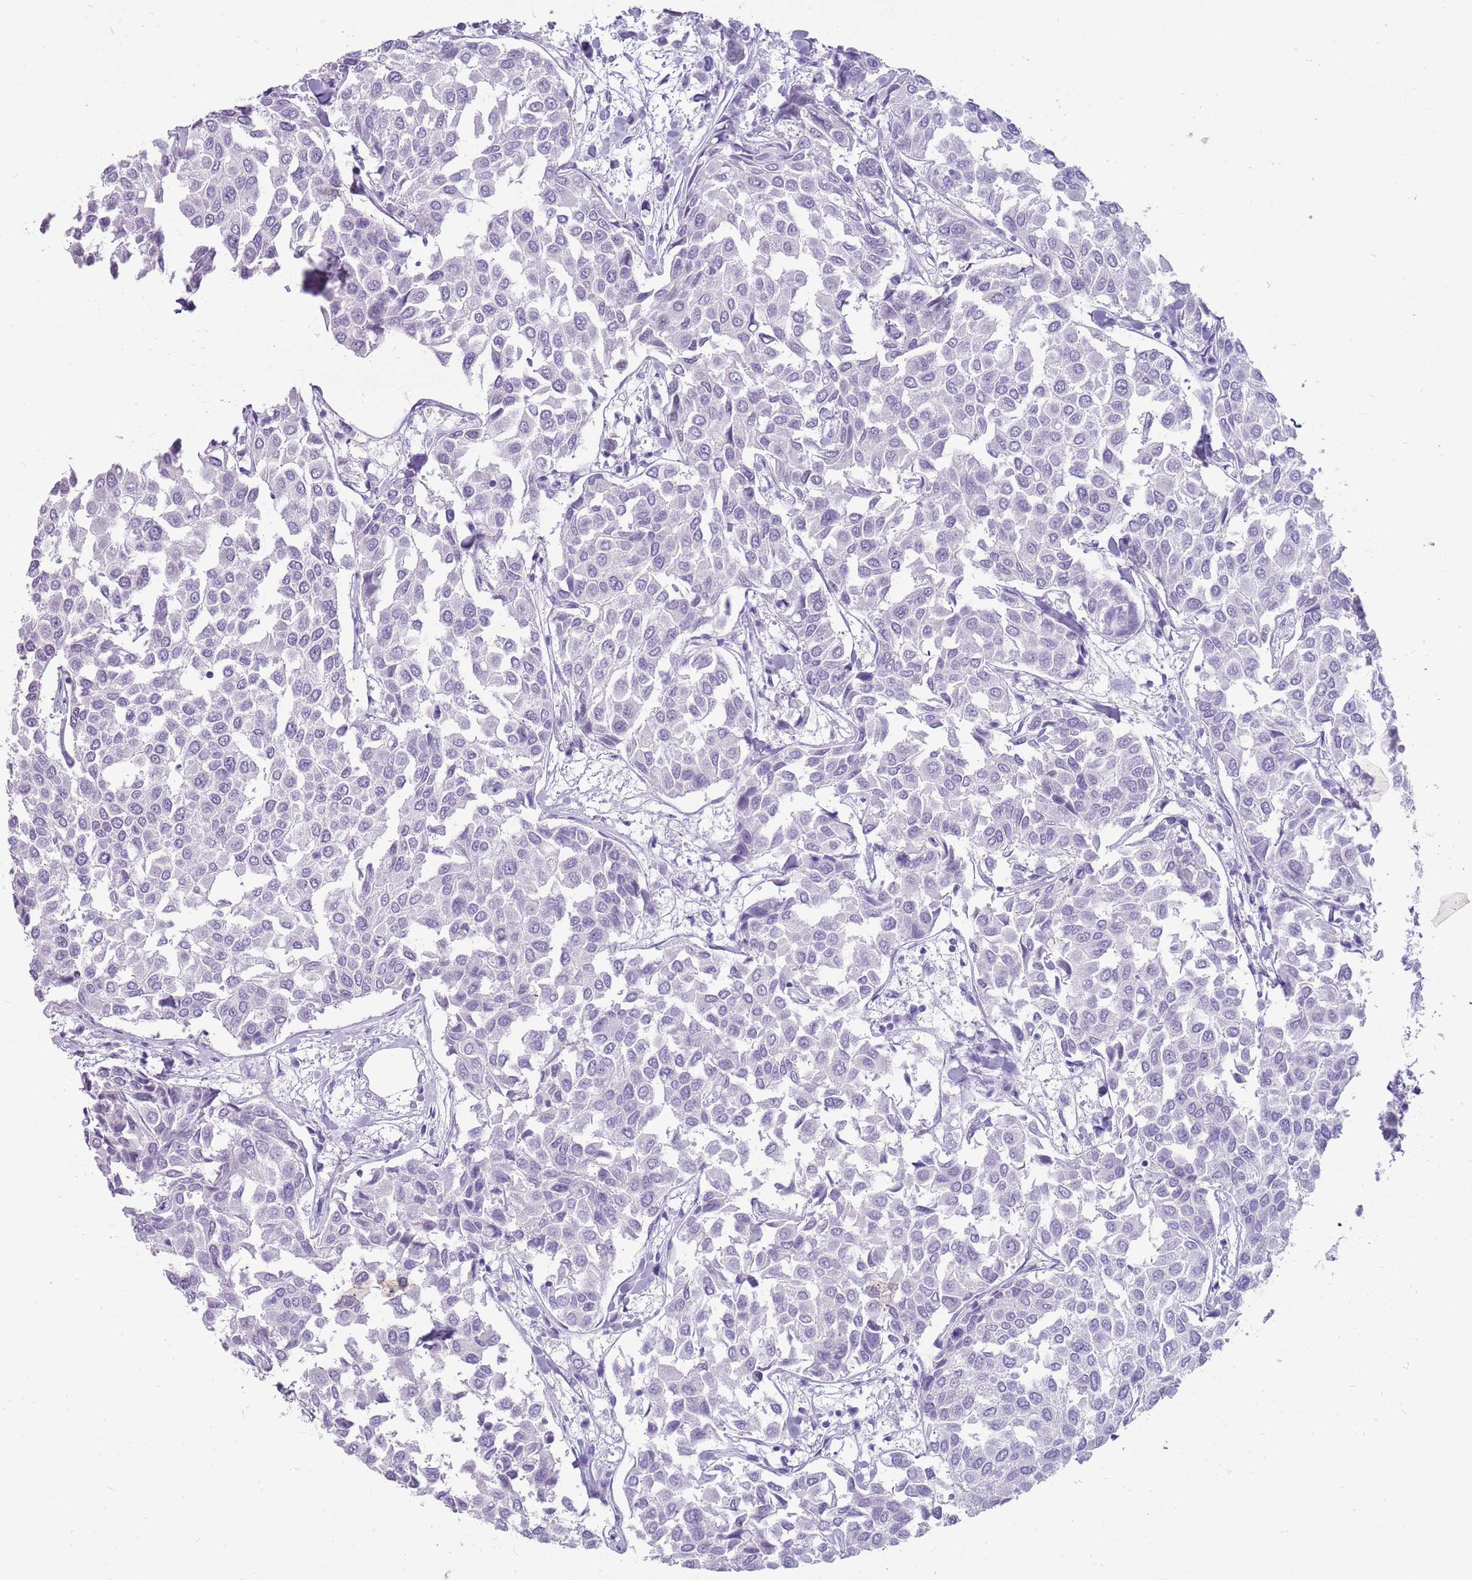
{"staining": {"intensity": "negative", "quantity": "none", "location": "none"}, "tissue": "breast cancer", "cell_type": "Tumor cells", "image_type": "cancer", "snomed": [{"axis": "morphology", "description": "Duct carcinoma"}, {"axis": "topography", "description": "Breast"}], "caption": "The histopathology image reveals no staining of tumor cells in invasive ductal carcinoma (breast). The staining was performed using DAB to visualize the protein expression in brown, while the nuclei were stained in blue with hematoxylin (Magnification: 20x).", "gene": "NBPF3", "patient": {"sex": "female", "age": 55}}